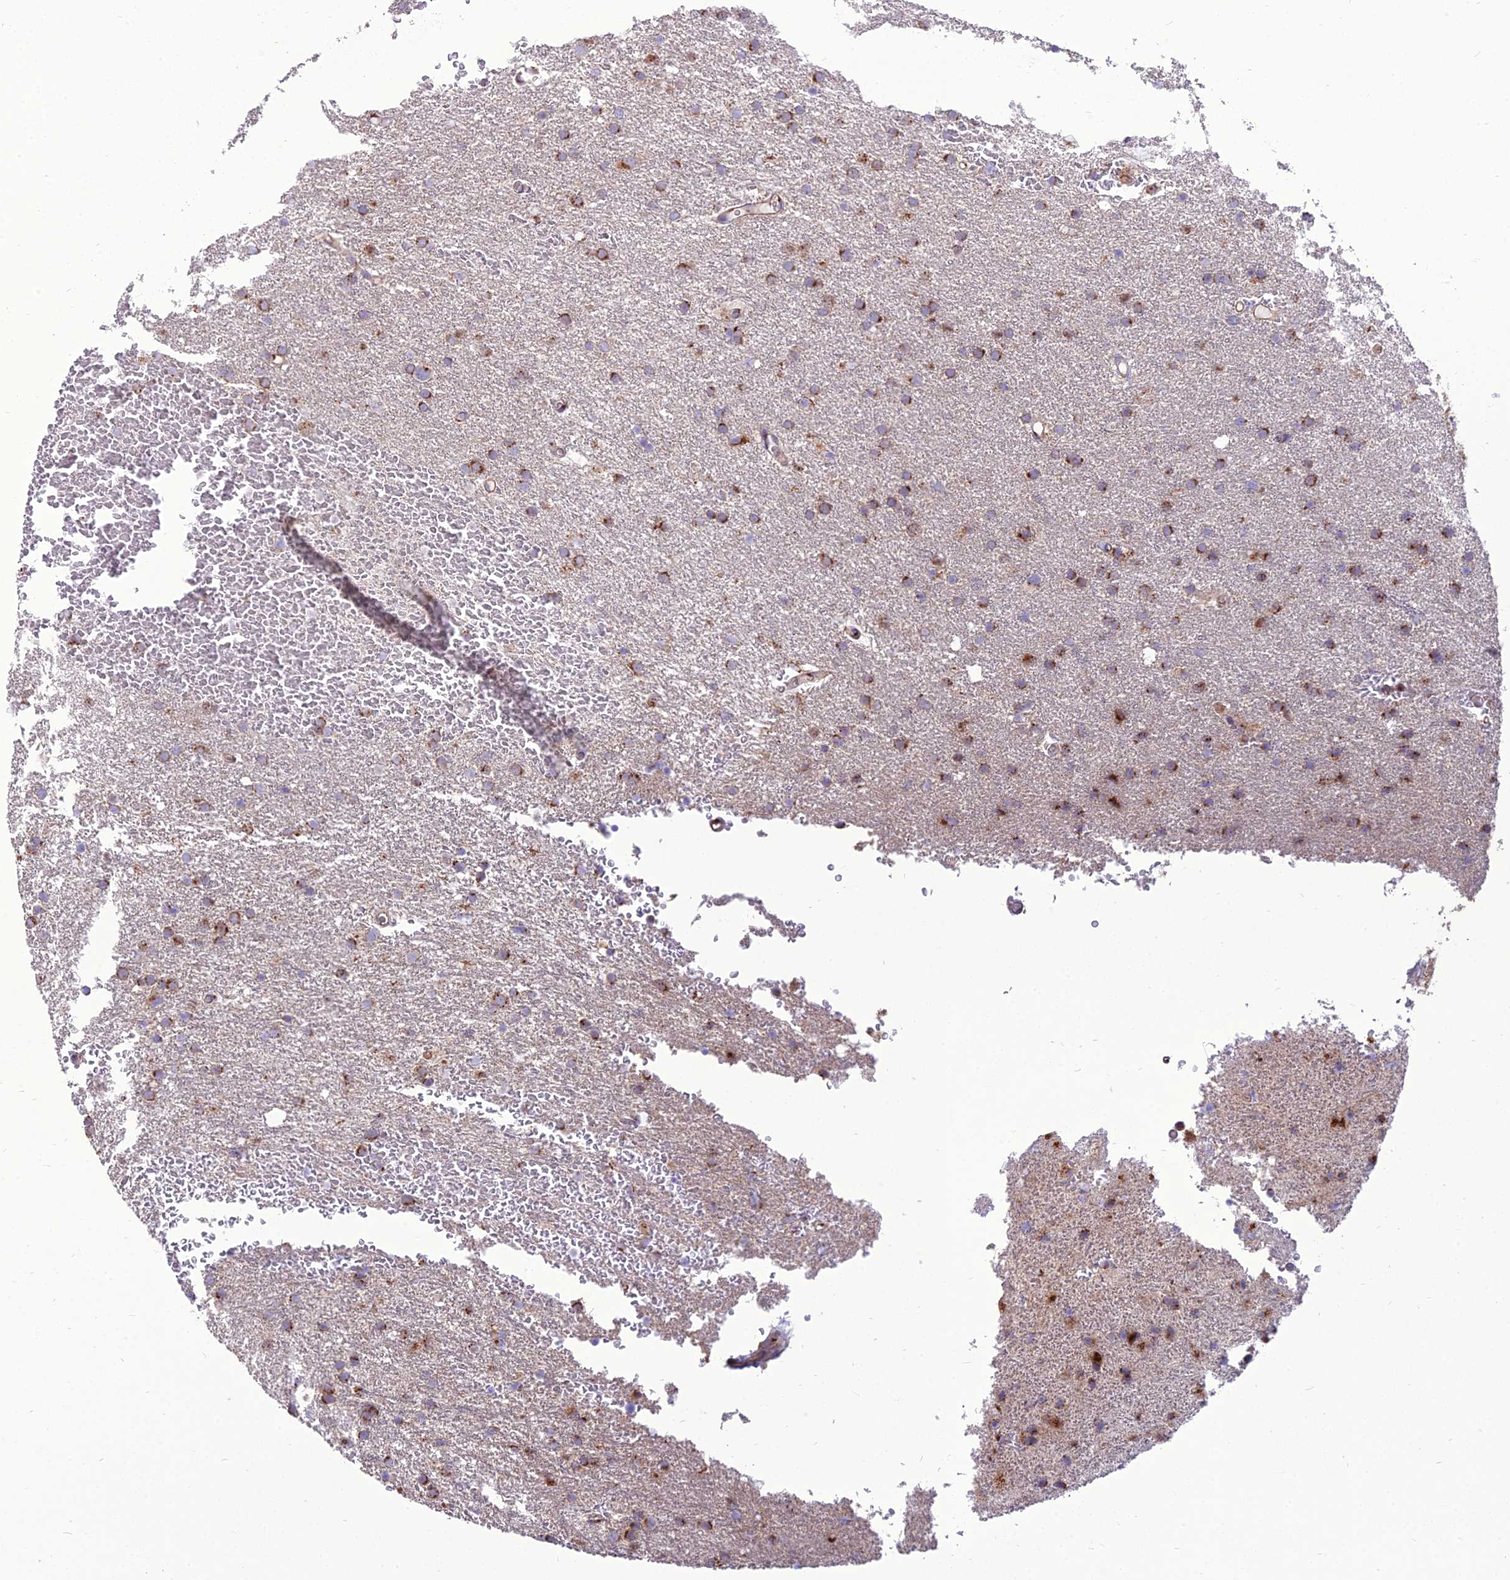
{"staining": {"intensity": "strong", "quantity": ">75%", "location": "cytoplasmic/membranous"}, "tissue": "glioma", "cell_type": "Tumor cells", "image_type": "cancer", "snomed": [{"axis": "morphology", "description": "Glioma, malignant, High grade"}, {"axis": "topography", "description": "Cerebral cortex"}], "caption": "Protein analysis of high-grade glioma (malignant) tissue displays strong cytoplasmic/membranous staining in about >75% of tumor cells.", "gene": "SPRYD7", "patient": {"sex": "female", "age": 36}}